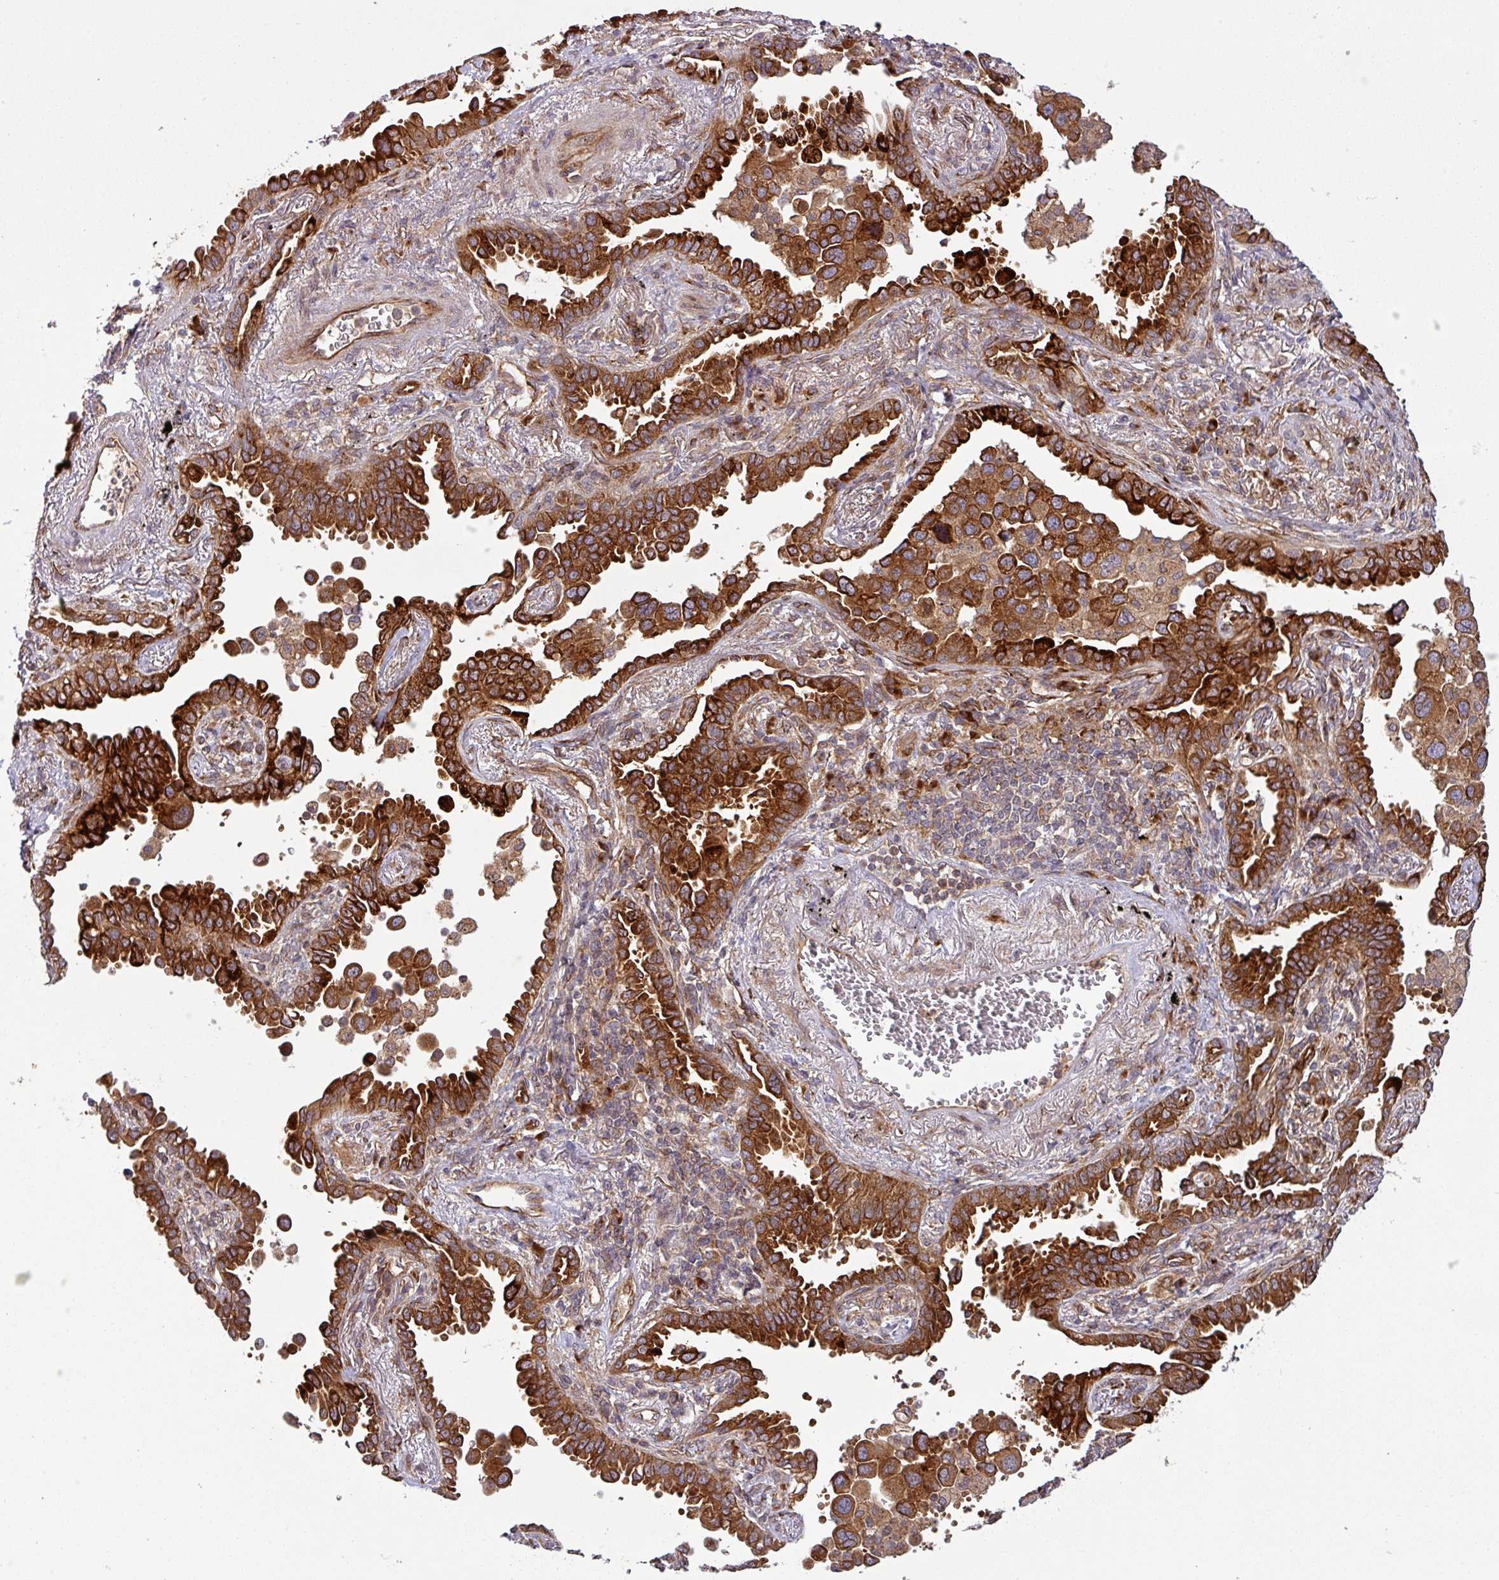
{"staining": {"intensity": "strong", "quantity": ">75%", "location": "cytoplasmic/membranous"}, "tissue": "lung cancer", "cell_type": "Tumor cells", "image_type": "cancer", "snomed": [{"axis": "morphology", "description": "Adenocarcinoma, NOS"}, {"axis": "topography", "description": "Lung"}], "caption": "A brown stain labels strong cytoplasmic/membranous staining of a protein in human lung cancer tumor cells.", "gene": "ART1", "patient": {"sex": "male", "age": 67}}